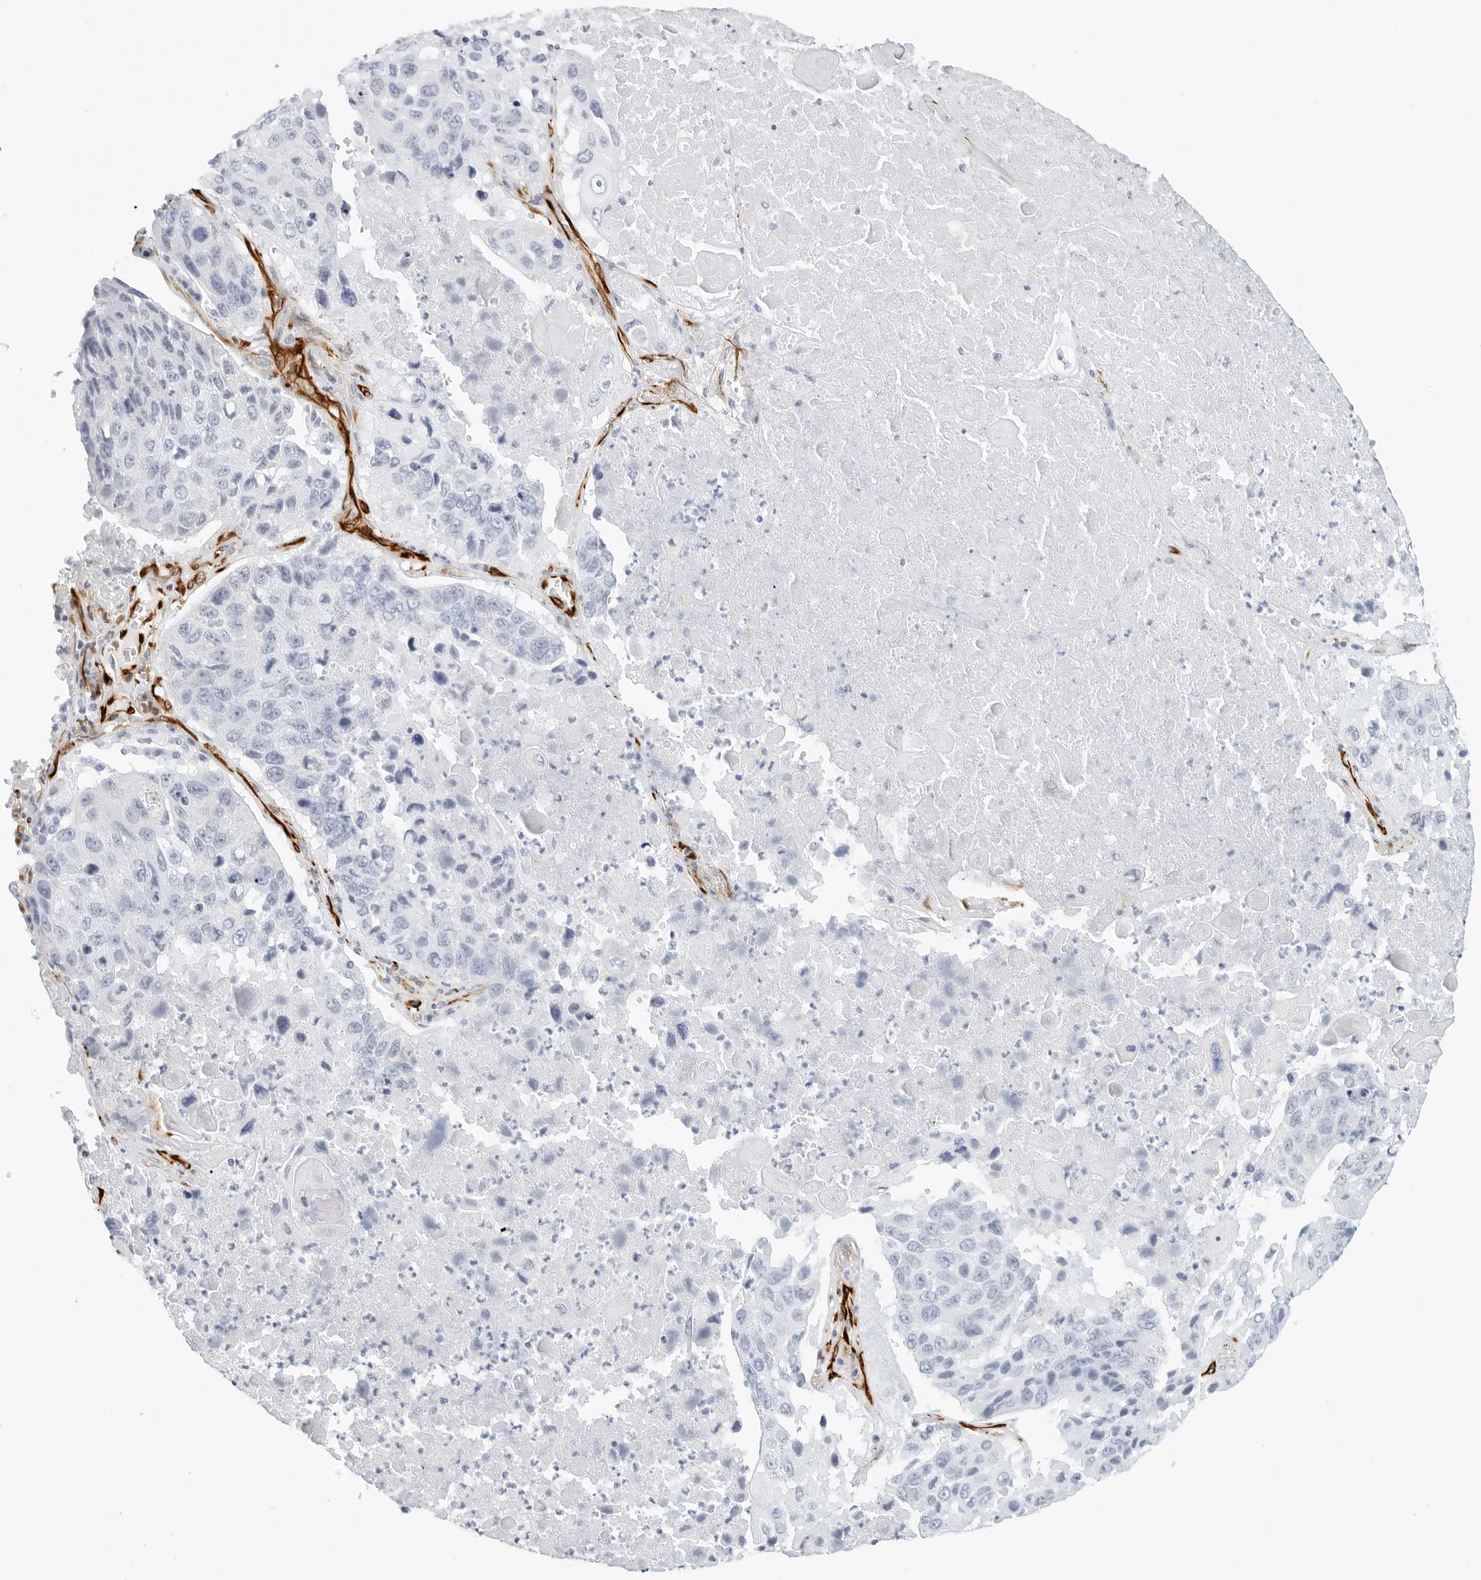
{"staining": {"intensity": "negative", "quantity": "none", "location": "none"}, "tissue": "lung cancer", "cell_type": "Tumor cells", "image_type": "cancer", "snomed": [{"axis": "morphology", "description": "Squamous cell carcinoma, NOS"}, {"axis": "topography", "description": "Lung"}], "caption": "DAB (3,3'-diaminobenzidine) immunohistochemical staining of lung cancer (squamous cell carcinoma) demonstrates no significant positivity in tumor cells.", "gene": "NES", "patient": {"sex": "male", "age": 61}}